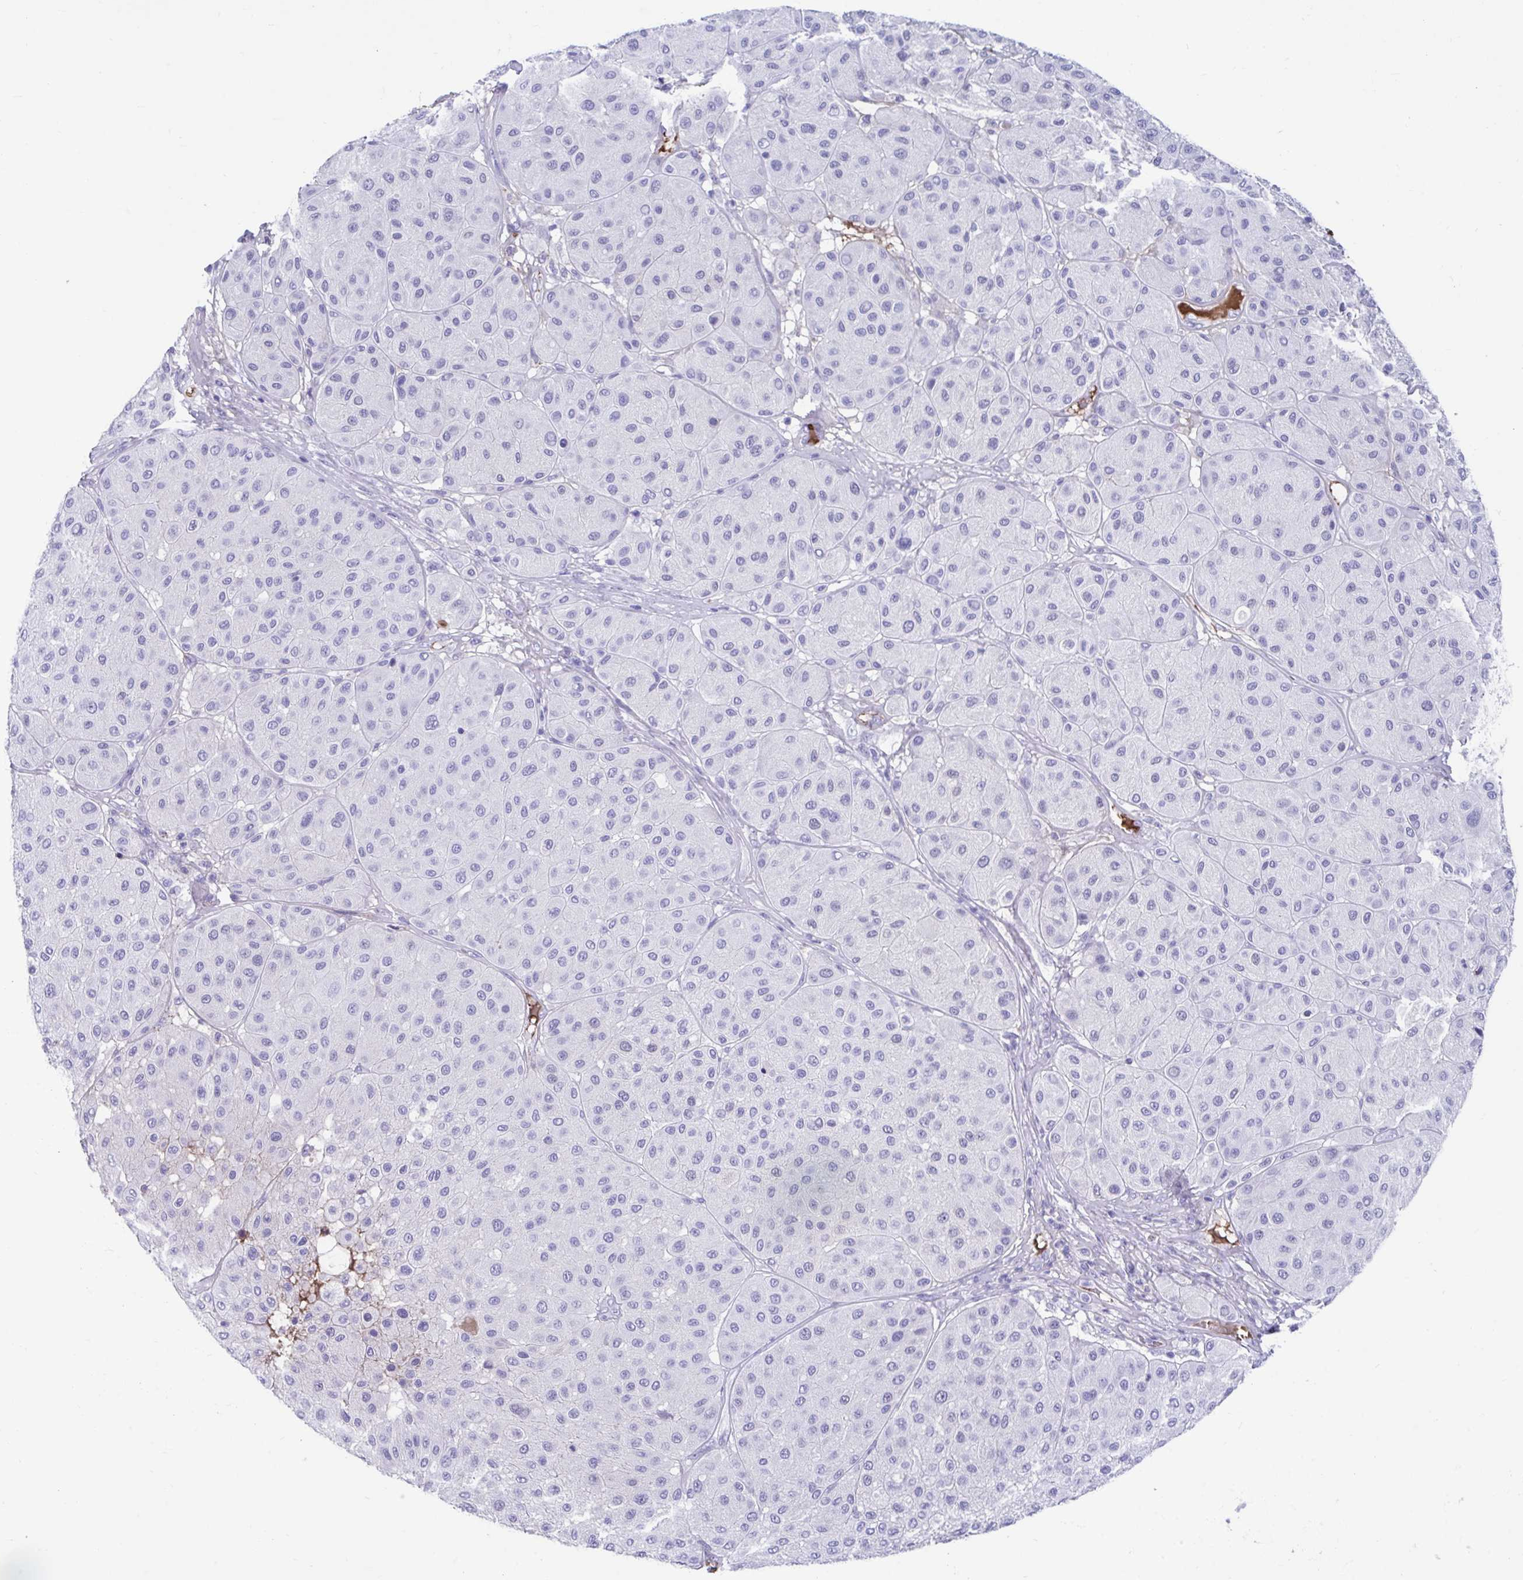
{"staining": {"intensity": "negative", "quantity": "none", "location": "none"}, "tissue": "melanoma", "cell_type": "Tumor cells", "image_type": "cancer", "snomed": [{"axis": "morphology", "description": "Malignant melanoma, Metastatic site"}, {"axis": "topography", "description": "Smooth muscle"}], "caption": "IHC photomicrograph of human melanoma stained for a protein (brown), which exhibits no staining in tumor cells.", "gene": "SMIM9", "patient": {"sex": "male", "age": 41}}